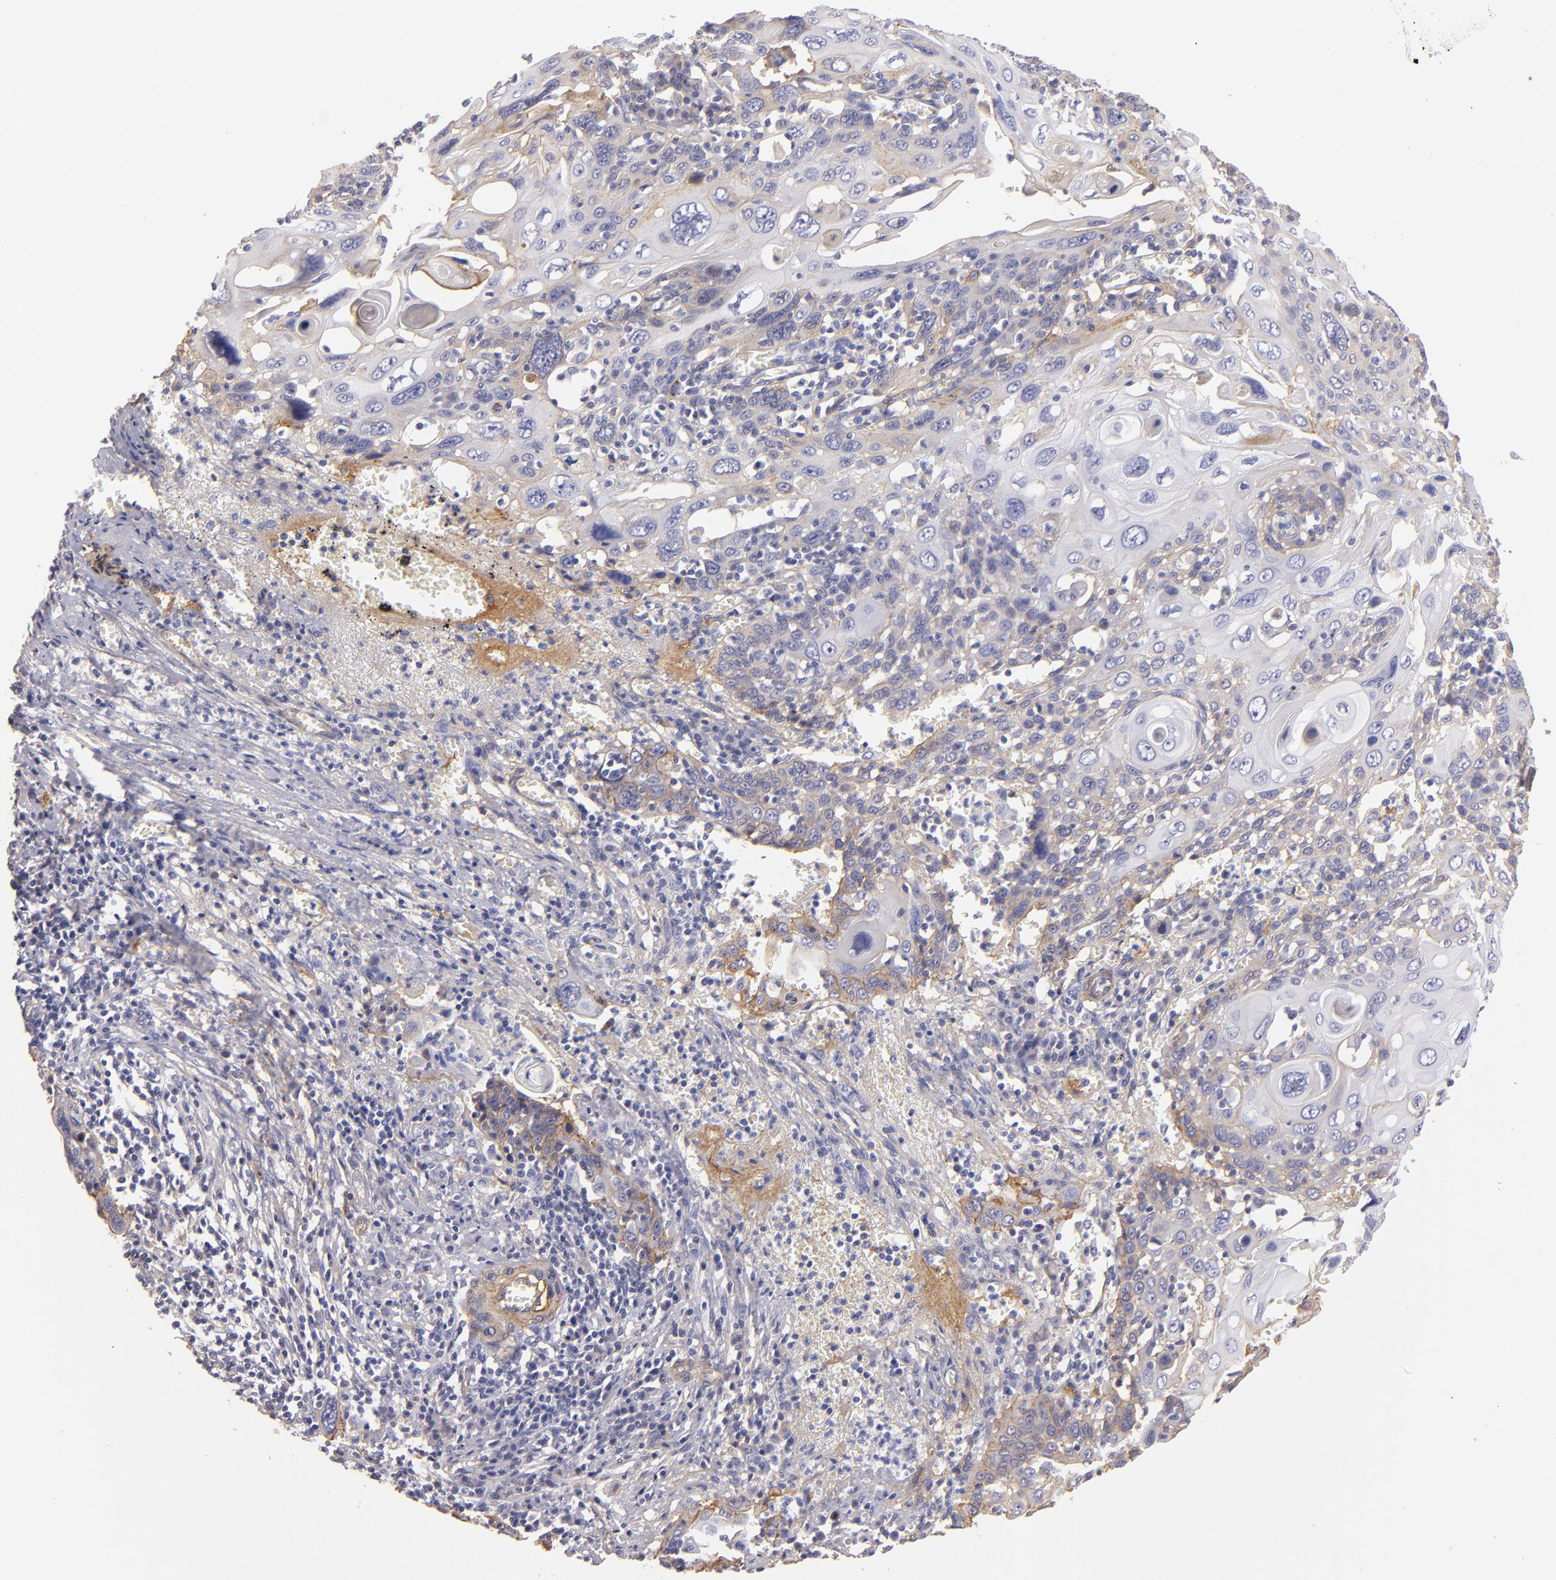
{"staining": {"intensity": "moderate", "quantity": "<25%", "location": "cytoplasmic/membranous"}, "tissue": "cervical cancer", "cell_type": "Tumor cells", "image_type": "cancer", "snomed": [{"axis": "morphology", "description": "Squamous cell carcinoma, NOS"}, {"axis": "topography", "description": "Cervix"}], "caption": "This photomicrograph reveals cervical cancer stained with immunohistochemistry to label a protein in brown. The cytoplasmic/membranous of tumor cells show moderate positivity for the protein. Nuclei are counter-stained blue.", "gene": "CD151", "patient": {"sex": "female", "age": 54}}